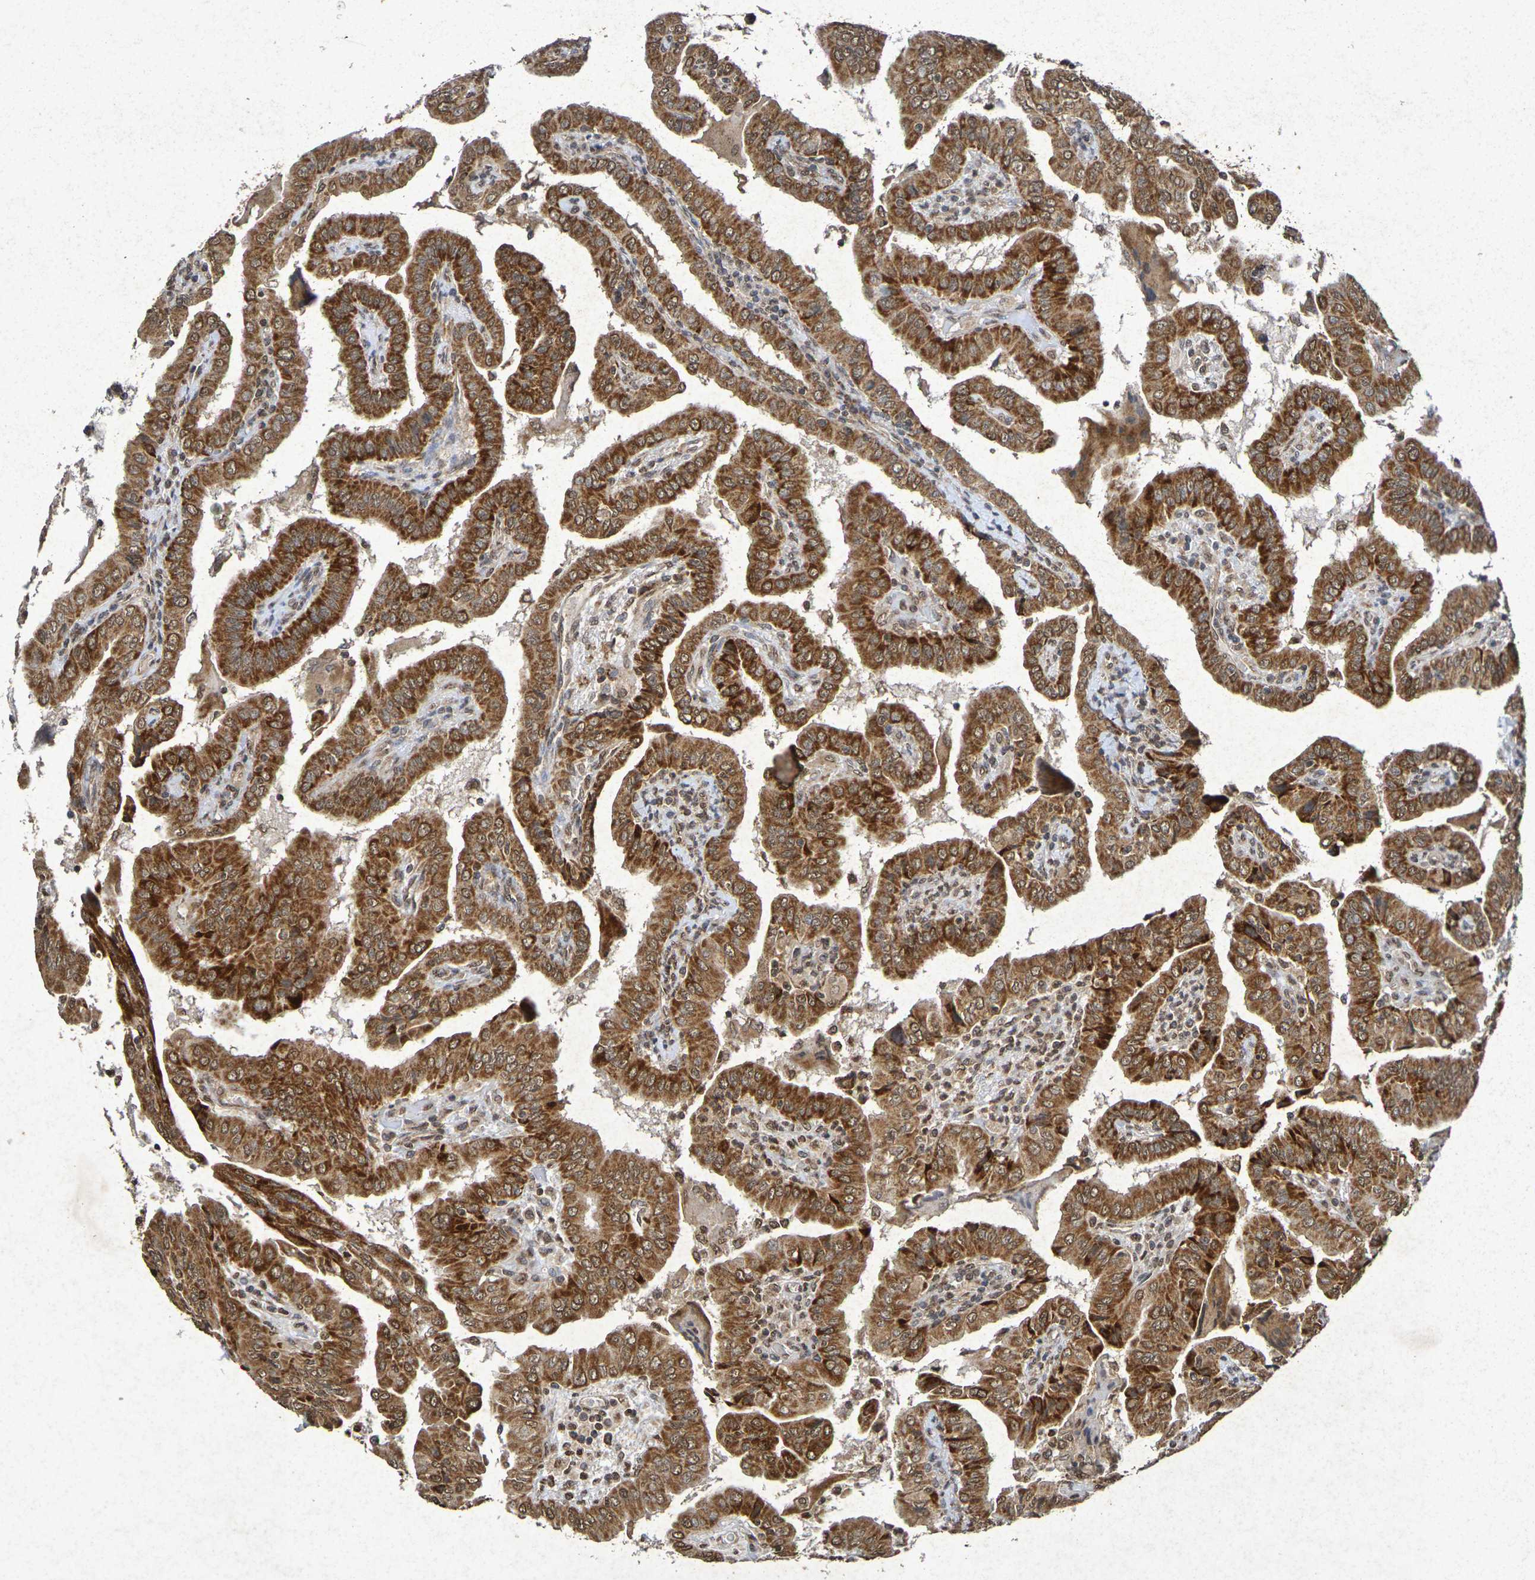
{"staining": {"intensity": "strong", "quantity": ">75%", "location": "cytoplasmic/membranous,nuclear"}, "tissue": "thyroid cancer", "cell_type": "Tumor cells", "image_type": "cancer", "snomed": [{"axis": "morphology", "description": "Papillary adenocarcinoma, NOS"}, {"axis": "topography", "description": "Thyroid gland"}], "caption": "Brown immunohistochemical staining in thyroid cancer (papillary adenocarcinoma) reveals strong cytoplasmic/membranous and nuclear staining in approximately >75% of tumor cells.", "gene": "GUCY1A2", "patient": {"sex": "male", "age": 33}}